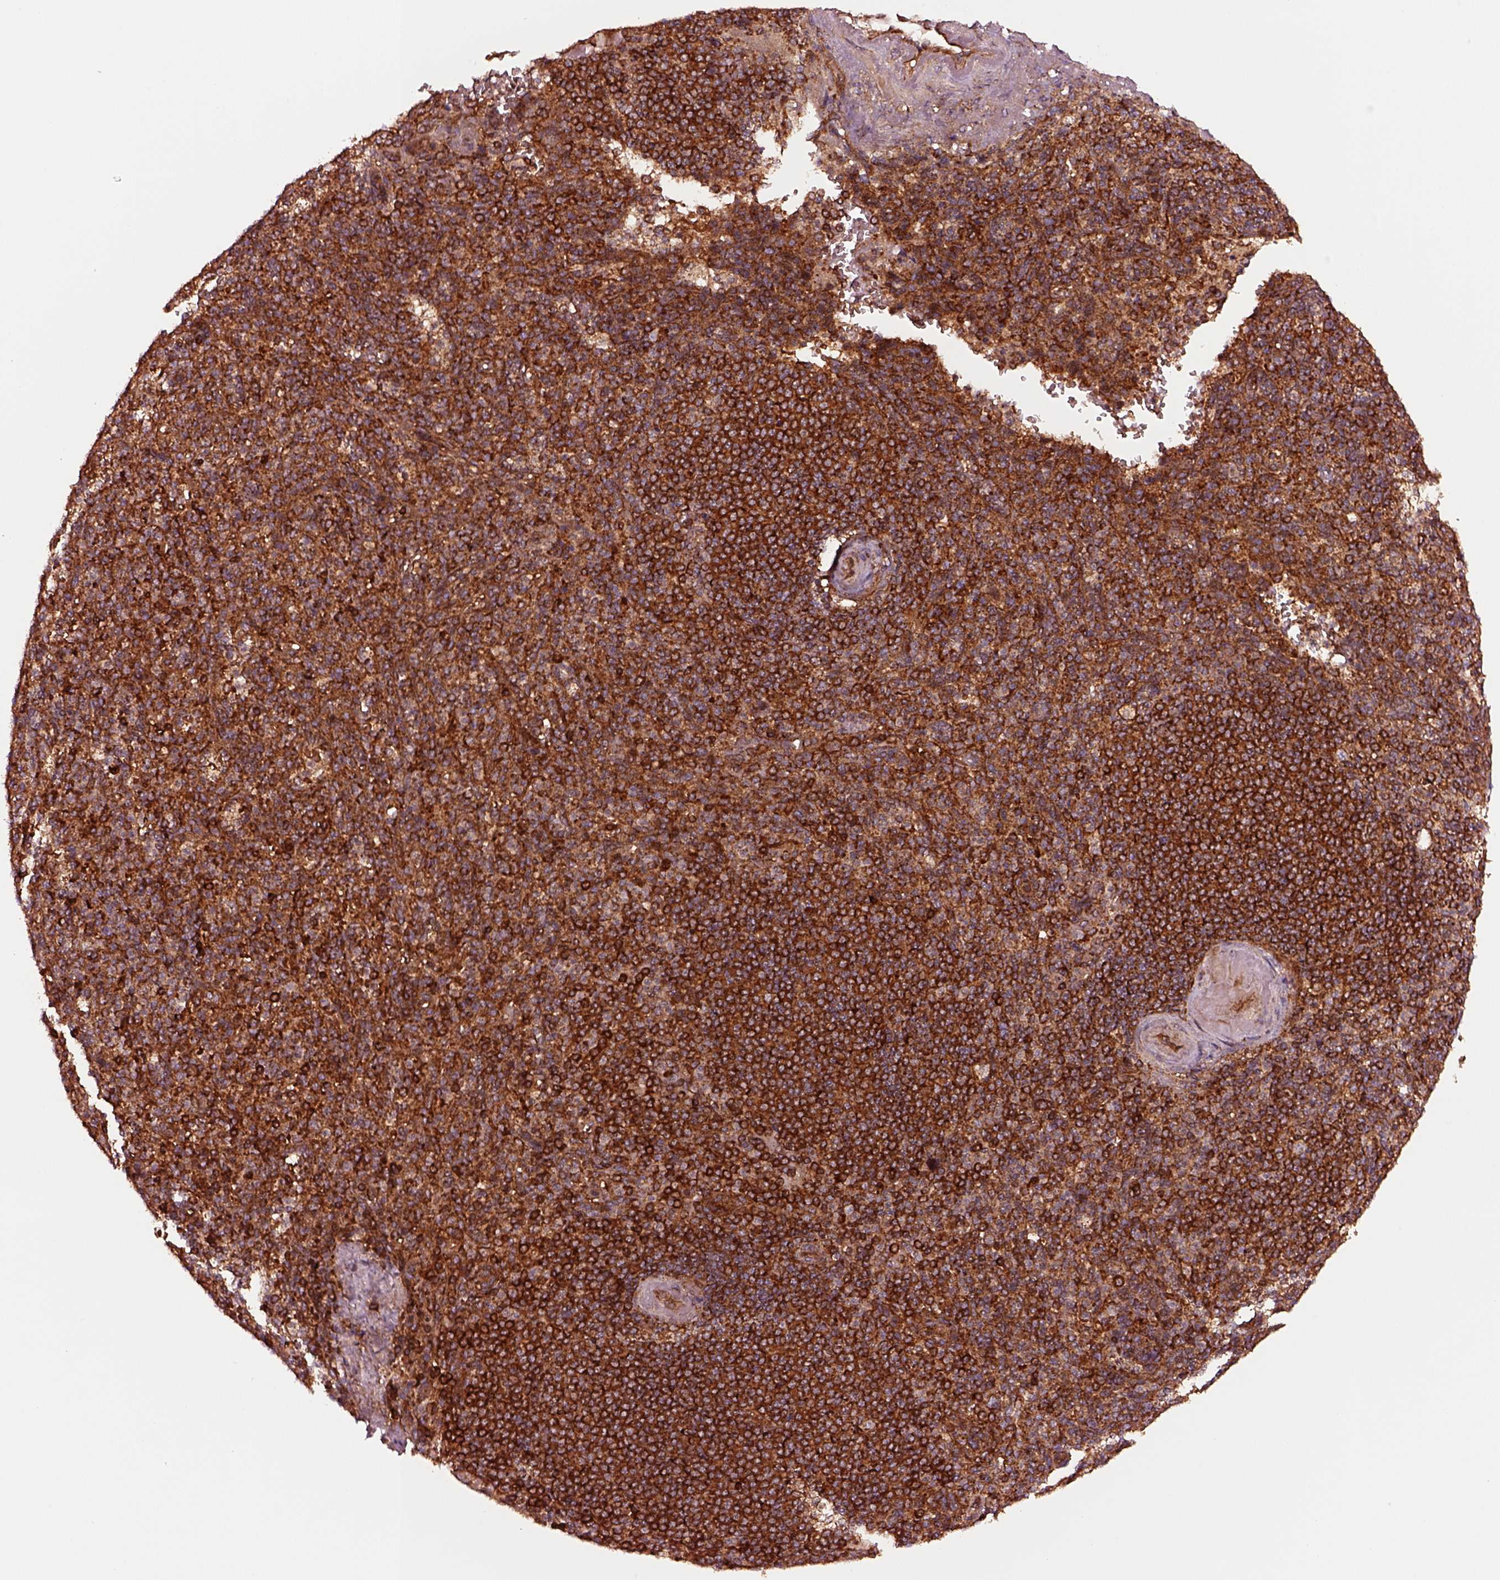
{"staining": {"intensity": "strong", "quantity": ">75%", "location": "cytoplasmic/membranous"}, "tissue": "spleen", "cell_type": "Cells in red pulp", "image_type": "normal", "snomed": [{"axis": "morphology", "description": "Normal tissue, NOS"}, {"axis": "topography", "description": "Spleen"}], "caption": "Spleen stained with immunohistochemistry (IHC) exhibits strong cytoplasmic/membranous expression in about >75% of cells in red pulp.", "gene": "WASHC2A", "patient": {"sex": "female", "age": 74}}